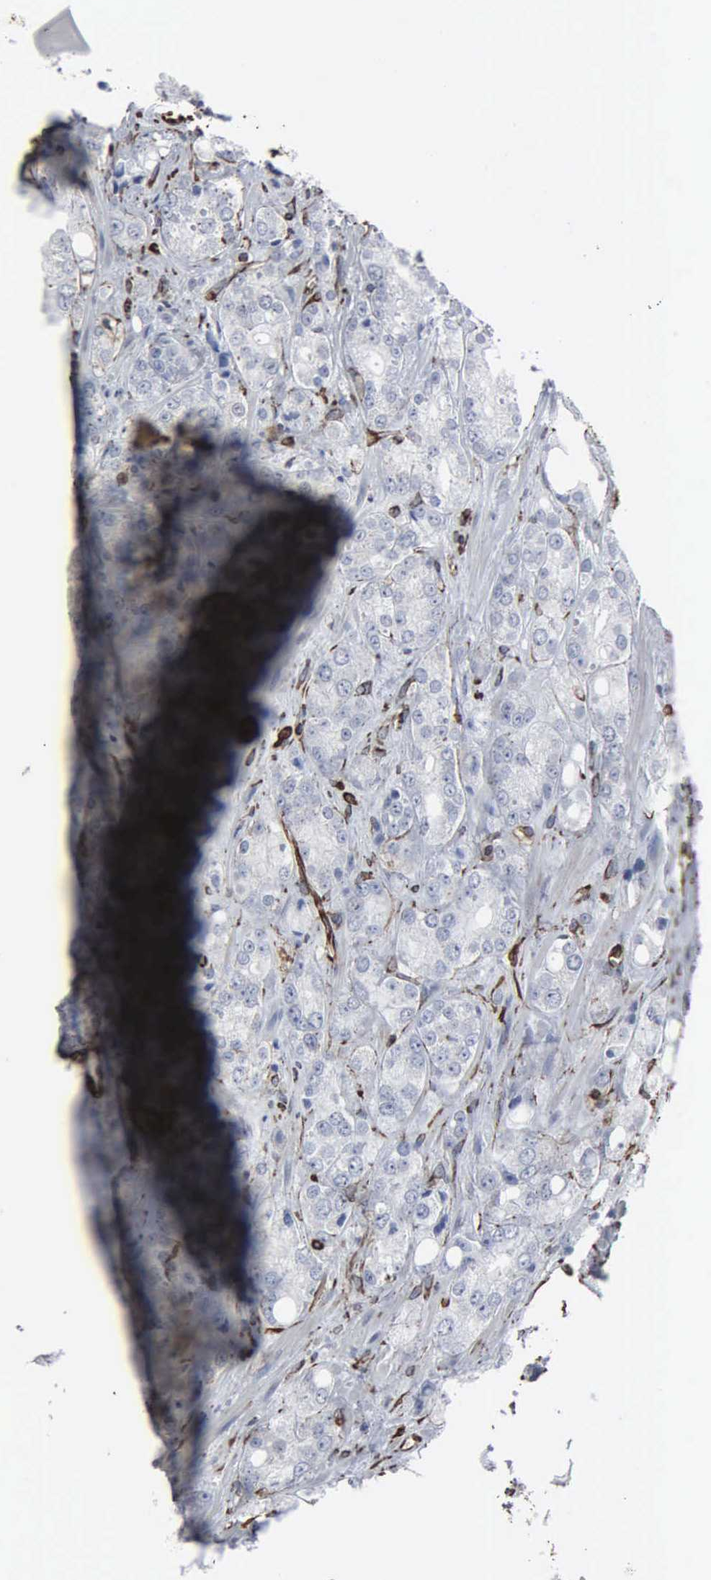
{"staining": {"intensity": "negative", "quantity": "none", "location": "none"}, "tissue": "prostate cancer", "cell_type": "Tumor cells", "image_type": "cancer", "snomed": [{"axis": "morphology", "description": "Adenocarcinoma, Medium grade"}, {"axis": "topography", "description": "Prostate"}], "caption": "IHC image of neoplastic tissue: human adenocarcinoma (medium-grade) (prostate) stained with DAB displays no significant protein positivity in tumor cells.", "gene": "CCNE1", "patient": {"sex": "male", "age": 60}}